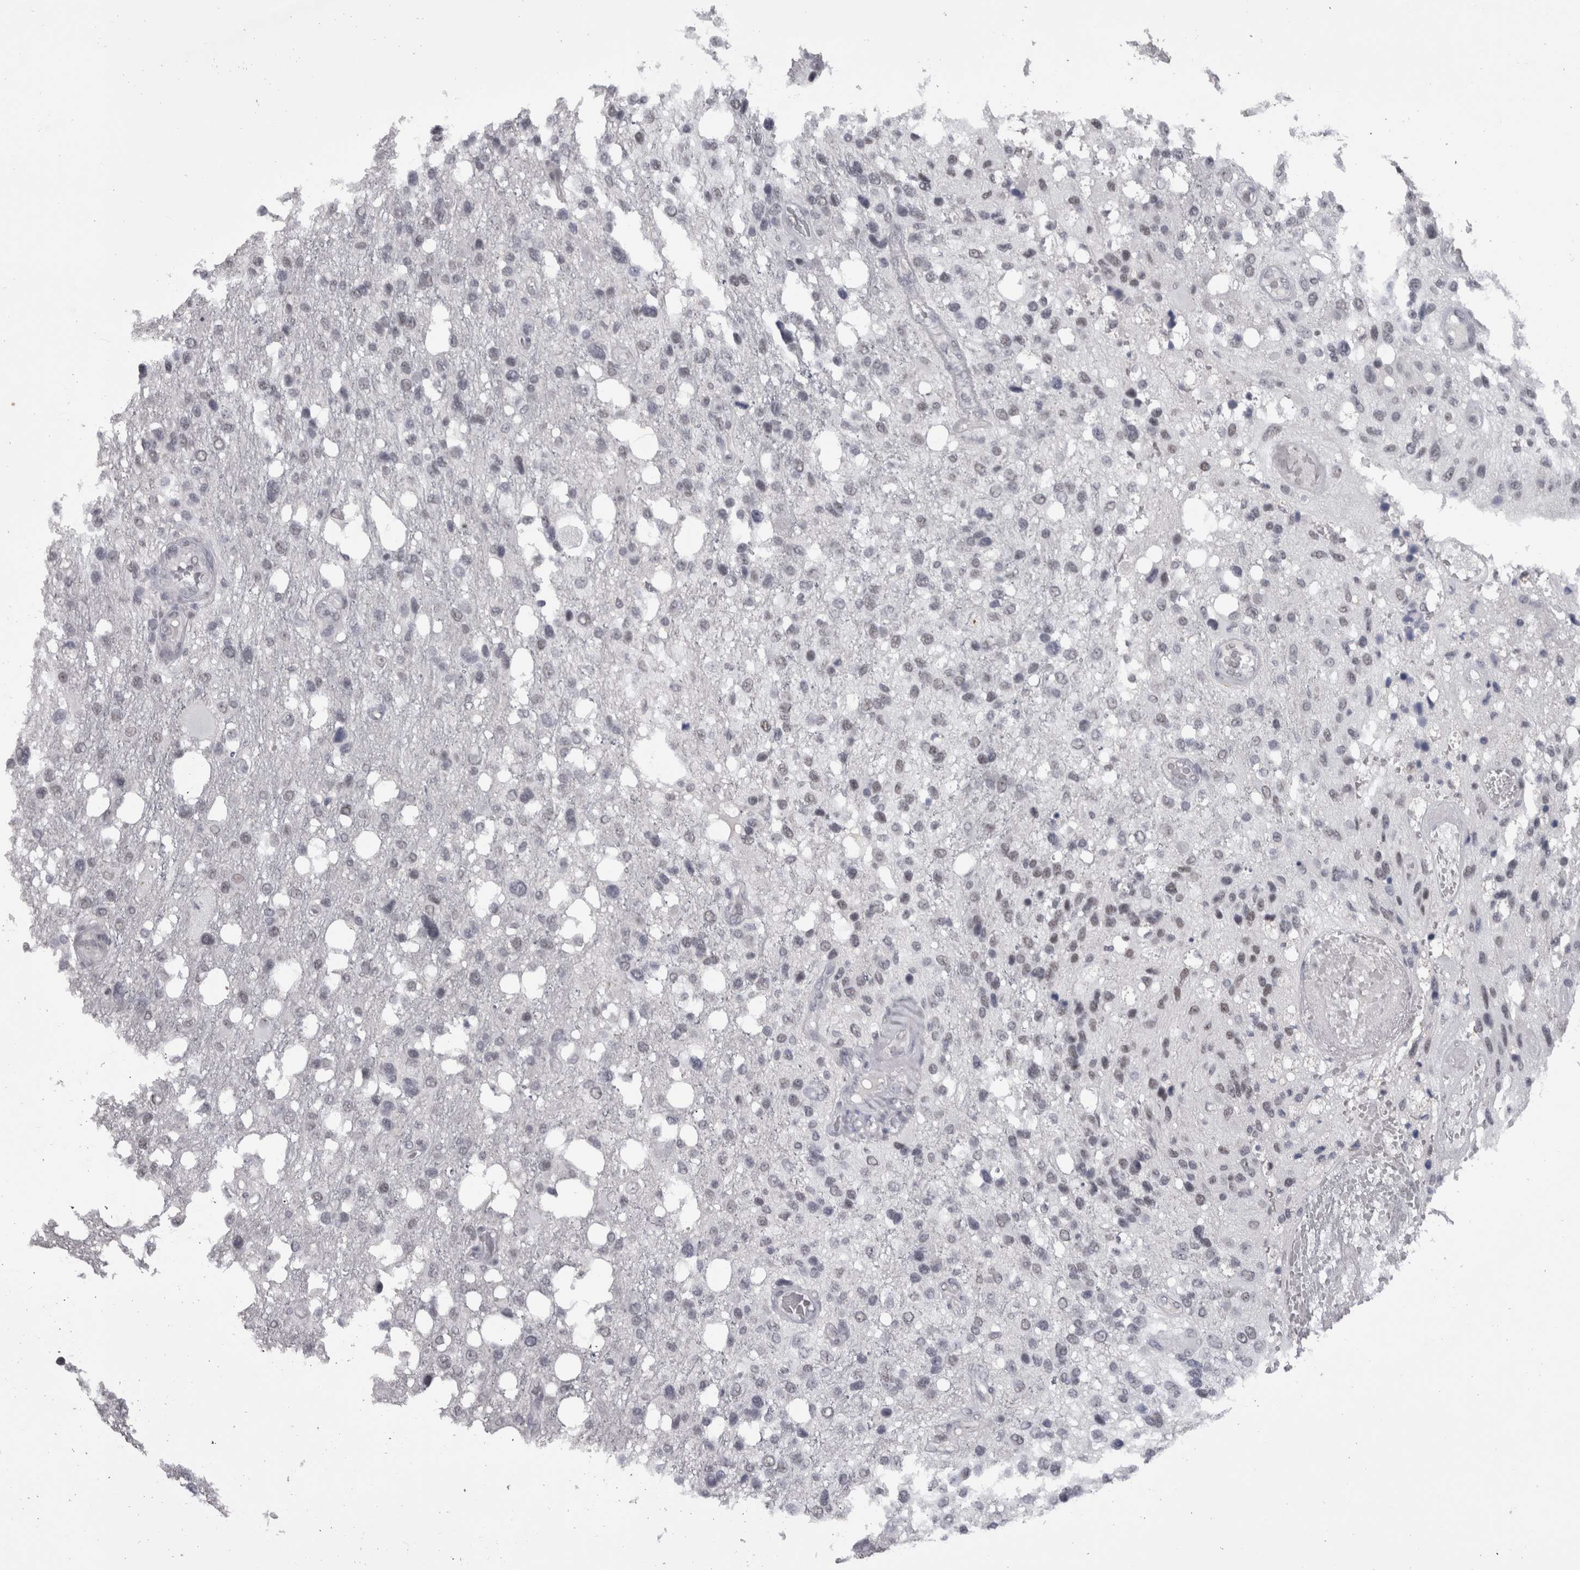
{"staining": {"intensity": "weak", "quantity": "25%-75%", "location": "nuclear"}, "tissue": "glioma", "cell_type": "Tumor cells", "image_type": "cancer", "snomed": [{"axis": "morphology", "description": "Glioma, malignant, High grade"}, {"axis": "topography", "description": "Brain"}], "caption": "Glioma was stained to show a protein in brown. There is low levels of weak nuclear staining in about 25%-75% of tumor cells.", "gene": "DDX17", "patient": {"sex": "female", "age": 58}}